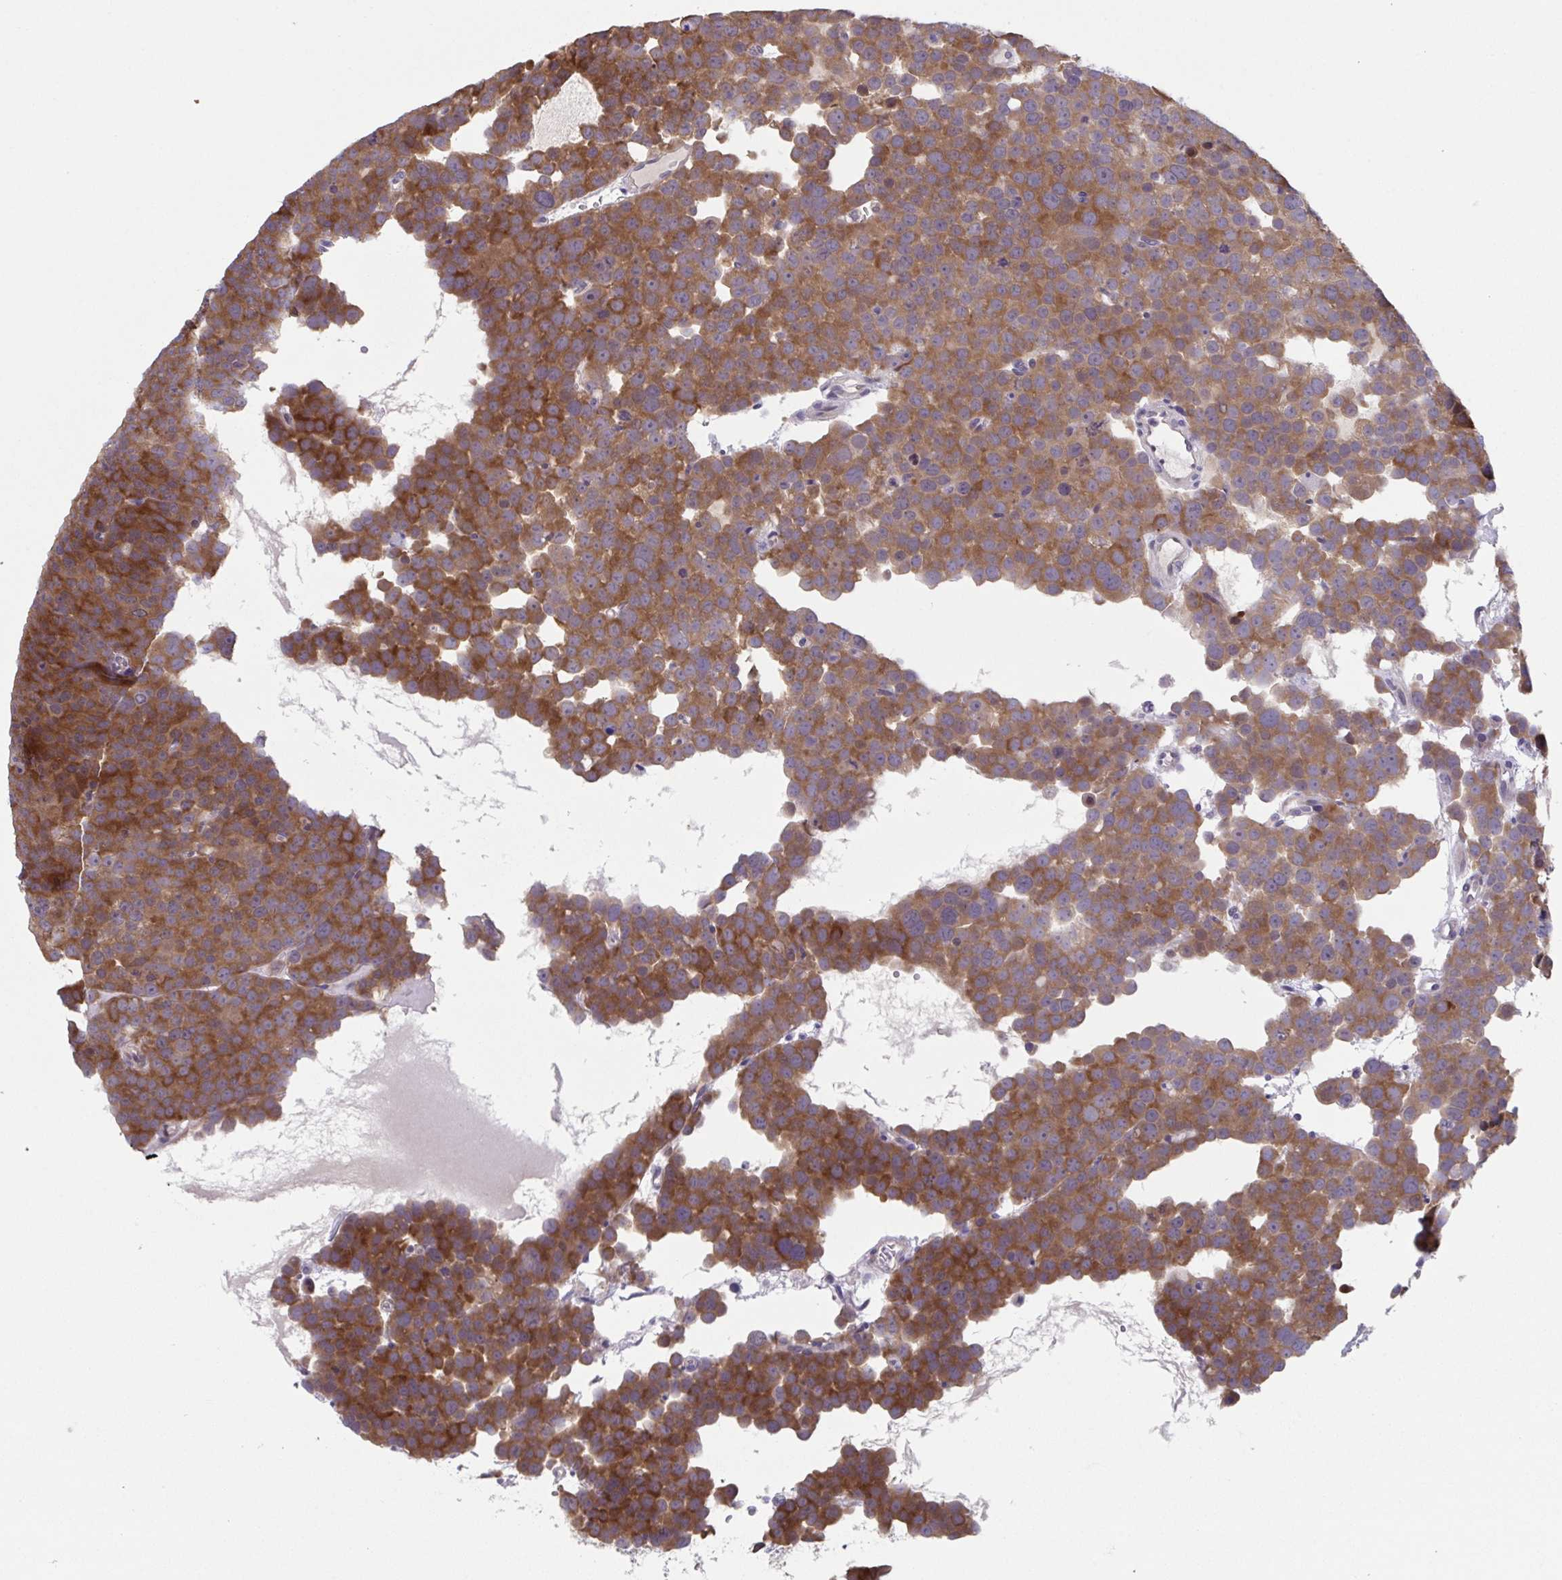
{"staining": {"intensity": "moderate", "quantity": ">75%", "location": "cytoplasmic/membranous"}, "tissue": "testis cancer", "cell_type": "Tumor cells", "image_type": "cancer", "snomed": [{"axis": "morphology", "description": "Seminoma, NOS"}, {"axis": "topography", "description": "Testis"}], "caption": "Testis seminoma stained for a protein (brown) reveals moderate cytoplasmic/membranous positive expression in about >75% of tumor cells.", "gene": "RIOK1", "patient": {"sex": "male", "age": 71}}